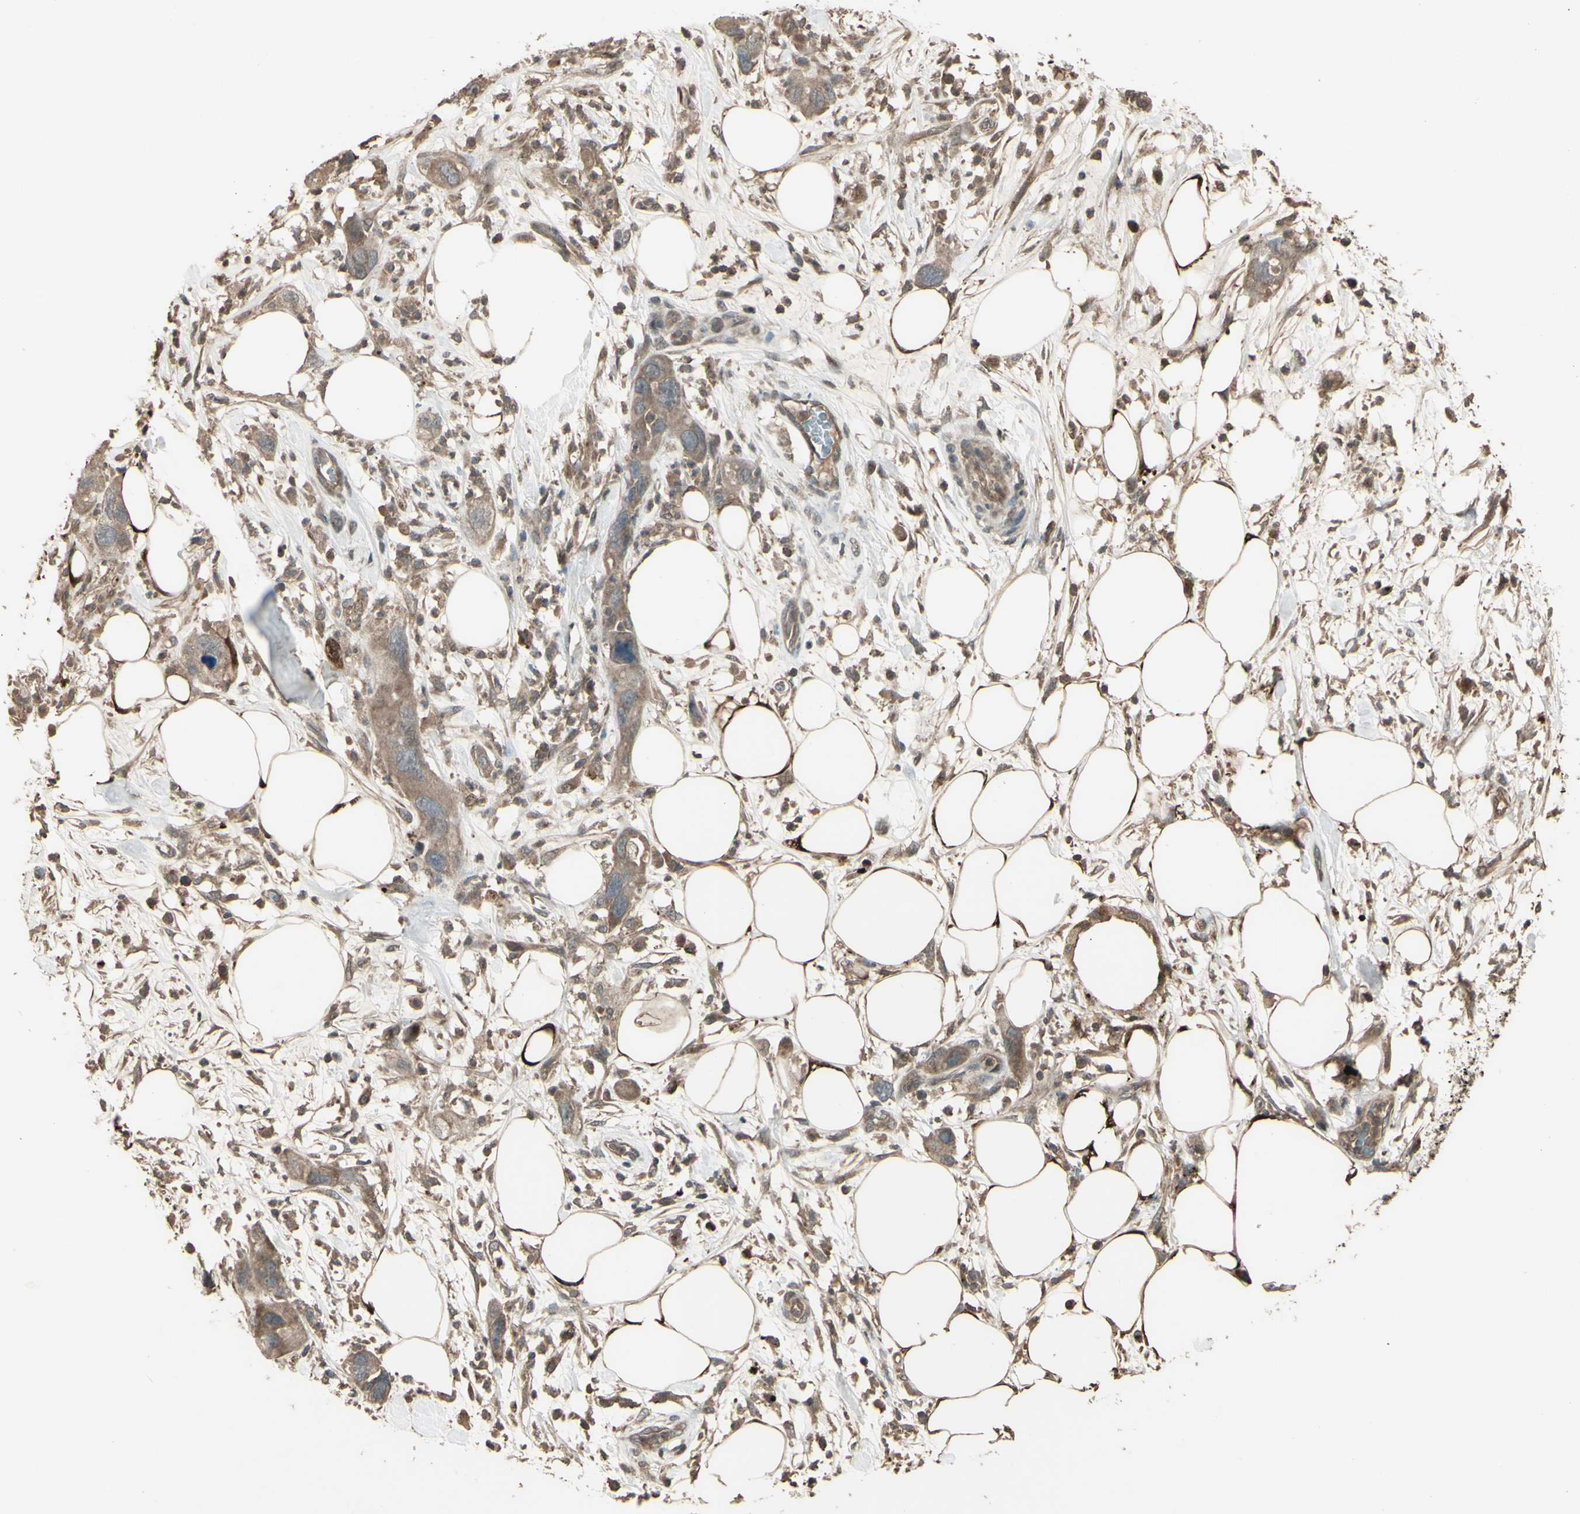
{"staining": {"intensity": "weak", "quantity": ">75%", "location": "cytoplasmic/membranous"}, "tissue": "pancreatic cancer", "cell_type": "Tumor cells", "image_type": "cancer", "snomed": [{"axis": "morphology", "description": "Adenocarcinoma, NOS"}, {"axis": "topography", "description": "Pancreas"}], "caption": "Brown immunohistochemical staining in pancreatic cancer (adenocarcinoma) displays weak cytoplasmic/membranous expression in approximately >75% of tumor cells. The protein is shown in brown color, while the nuclei are stained blue.", "gene": "GNAS", "patient": {"sex": "female", "age": 71}}